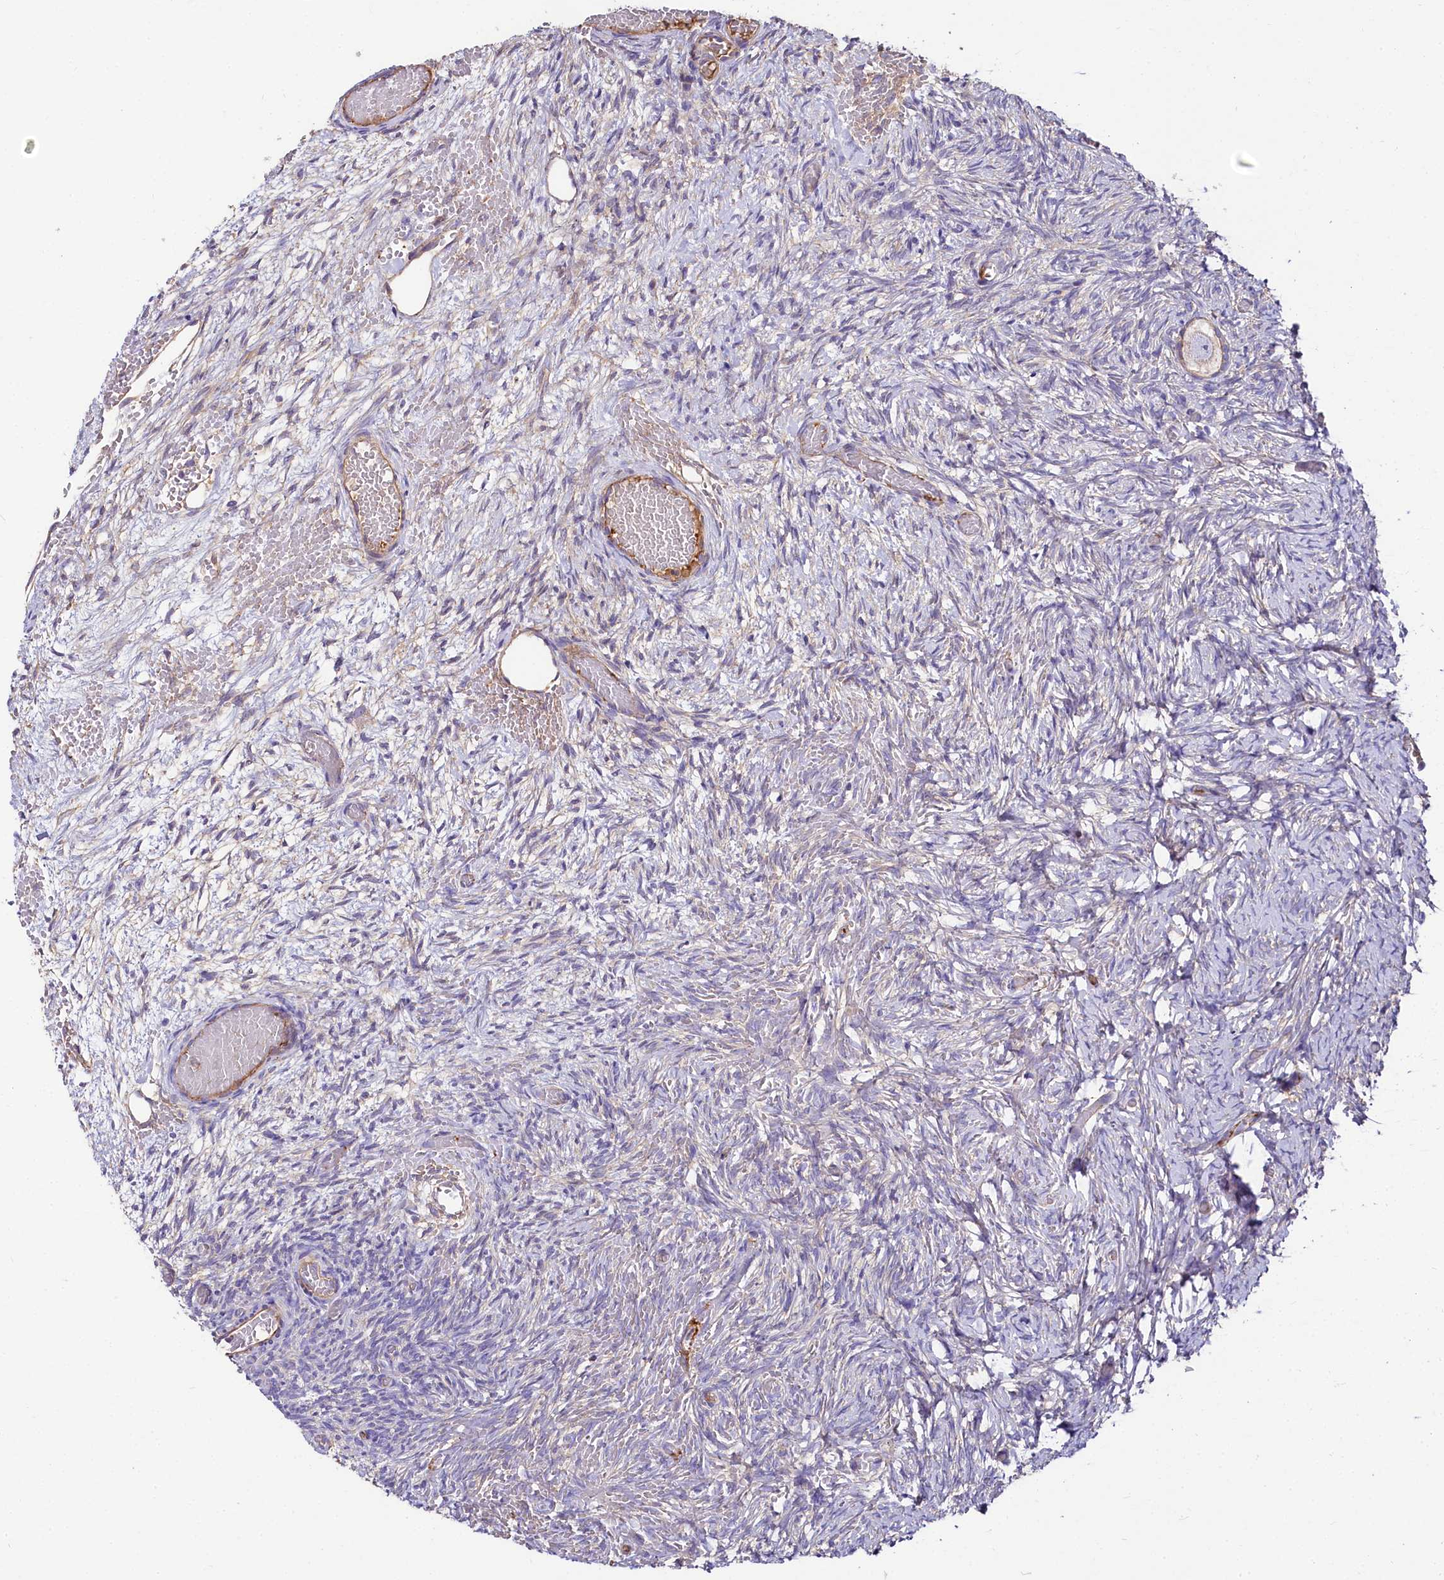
{"staining": {"intensity": "negative", "quantity": "none", "location": "none"}, "tissue": "ovary", "cell_type": "Ovarian stroma cells", "image_type": "normal", "snomed": [{"axis": "morphology", "description": "Adenocarcinoma, NOS"}, {"axis": "topography", "description": "Endometrium"}], "caption": "A photomicrograph of human ovary is negative for staining in ovarian stroma cells. (Stains: DAB immunohistochemistry with hematoxylin counter stain, Microscopy: brightfield microscopy at high magnification).", "gene": "FCHSD2", "patient": {"sex": "female", "age": 32}}